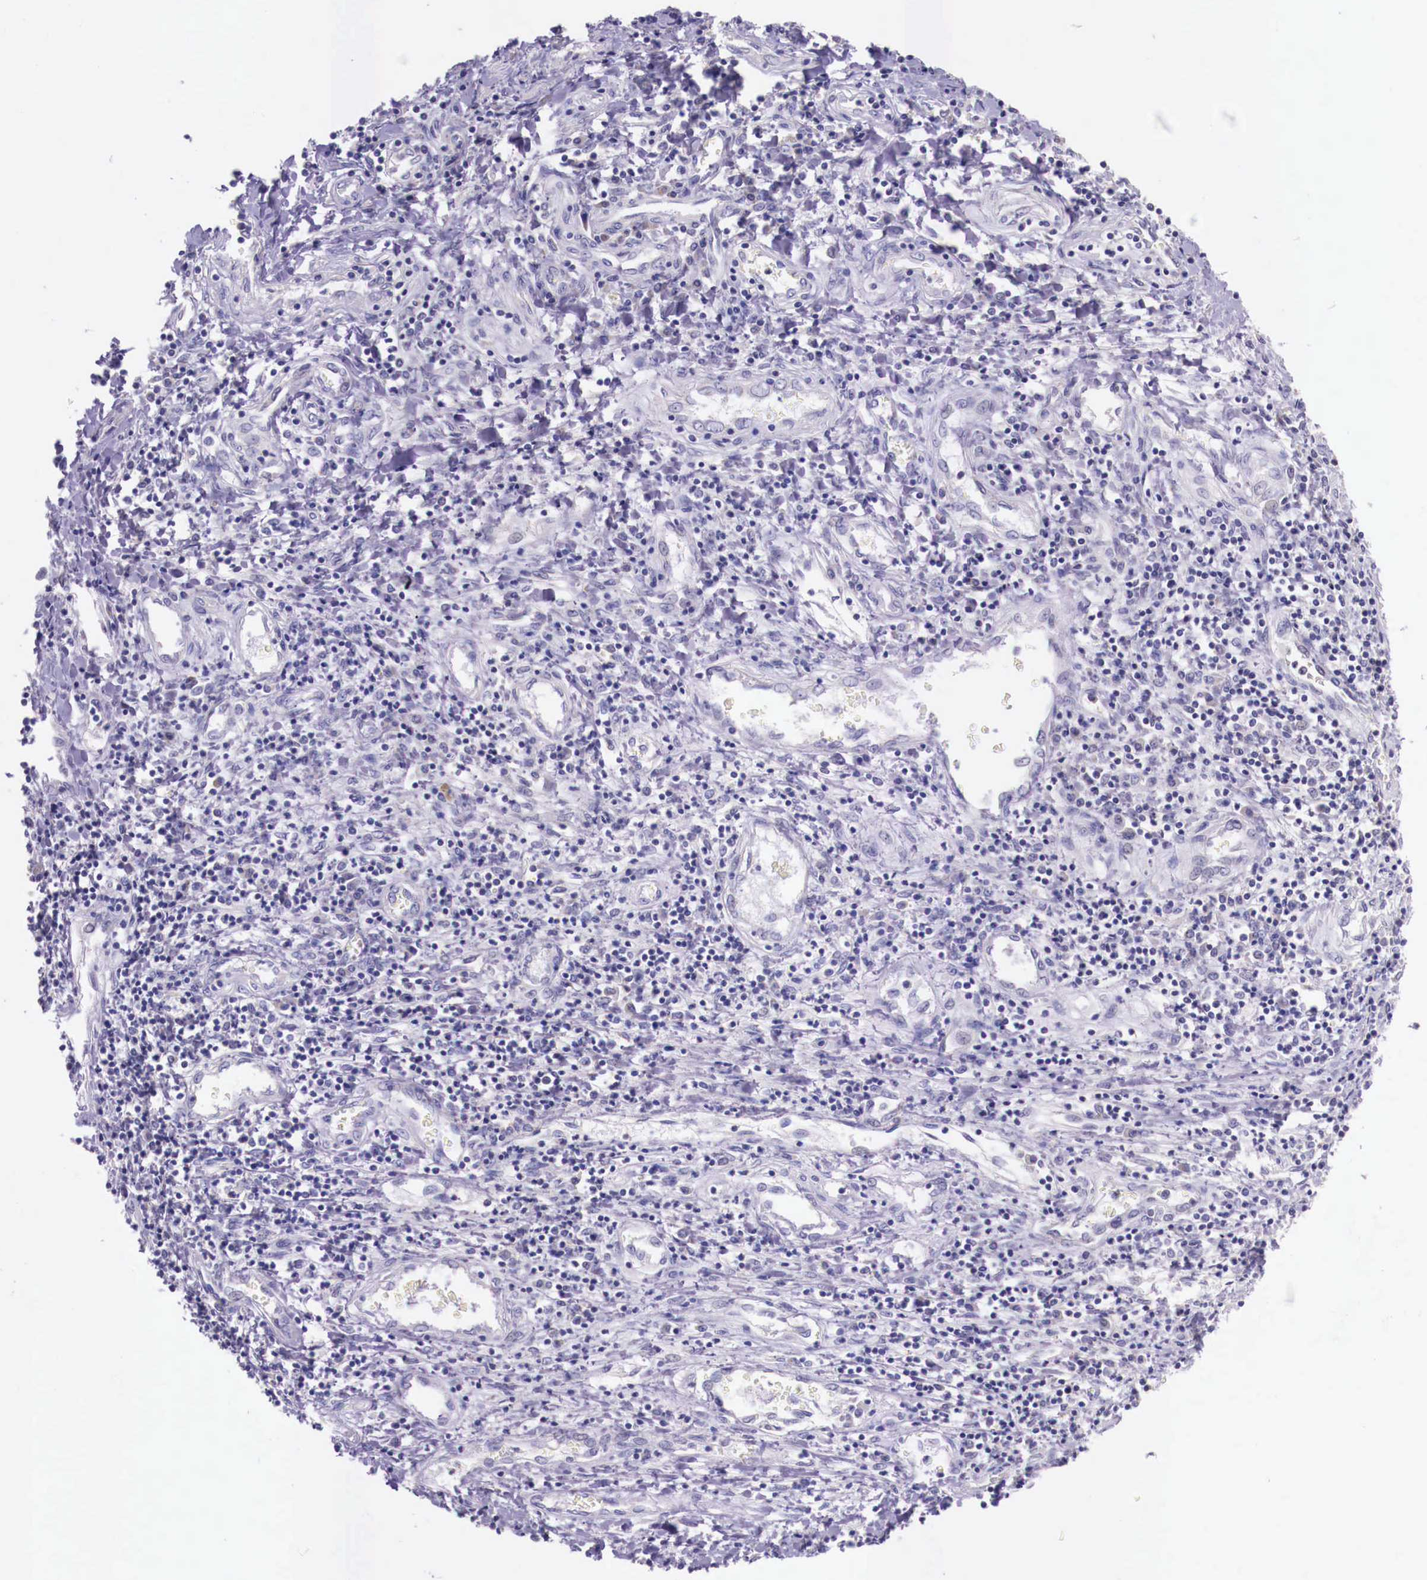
{"staining": {"intensity": "negative", "quantity": "none", "location": "none"}, "tissue": "liver cancer", "cell_type": "Tumor cells", "image_type": "cancer", "snomed": [{"axis": "morphology", "description": "Carcinoma, Hepatocellular, NOS"}, {"axis": "topography", "description": "Liver"}], "caption": "Tumor cells are negative for brown protein staining in hepatocellular carcinoma (liver).", "gene": "GRIPAP1", "patient": {"sex": "male", "age": 24}}